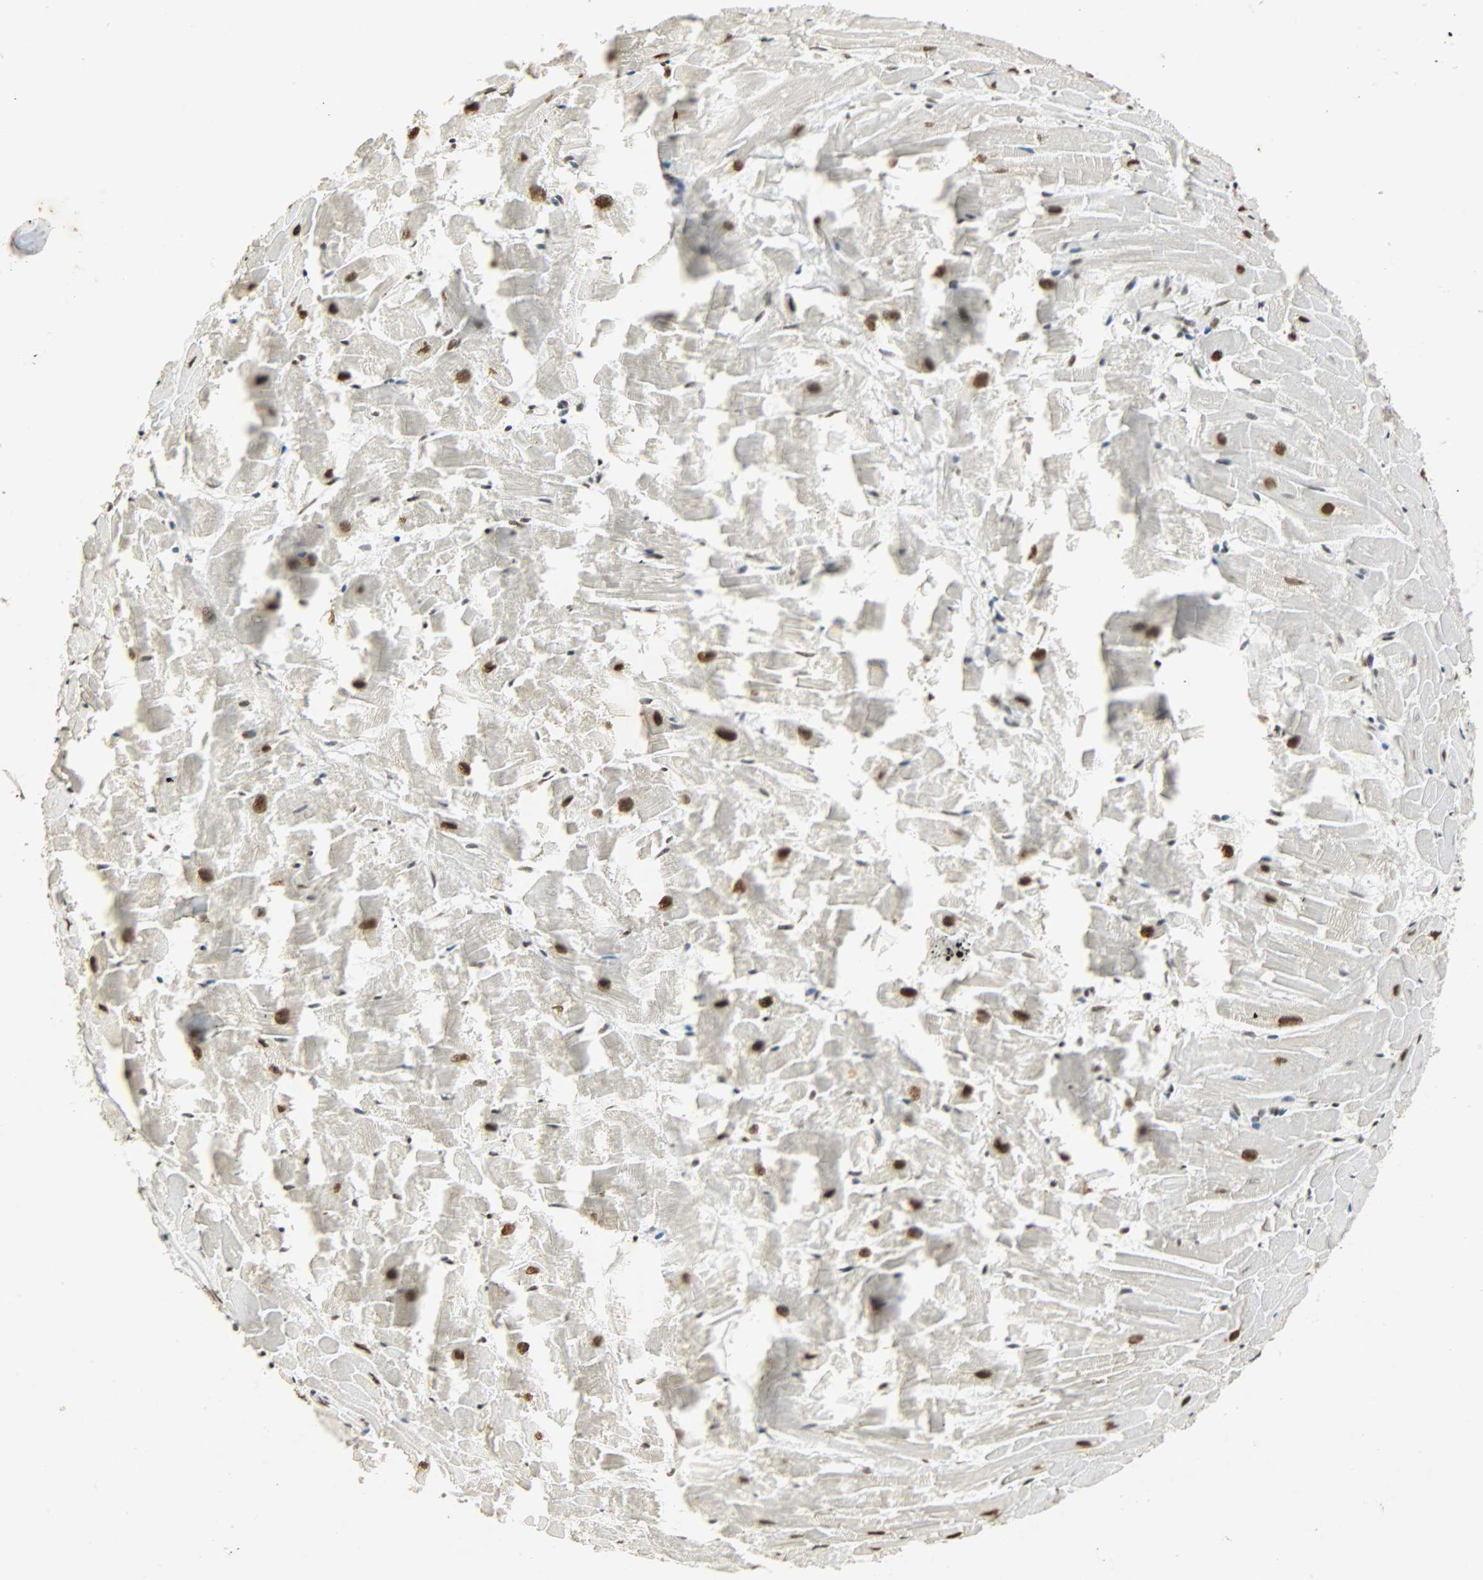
{"staining": {"intensity": "strong", "quantity": ">75%", "location": "nuclear"}, "tissue": "heart muscle", "cell_type": "Cardiomyocytes", "image_type": "normal", "snomed": [{"axis": "morphology", "description": "Normal tissue, NOS"}, {"axis": "topography", "description": "Heart"}], "caption": "A high amount of strong nuclear expression is seen in about >75% of cardiomyocytes in benign heart muscle.", "gene": "KHDRBS1", "patient": {"sex": "female", "age": 19}}